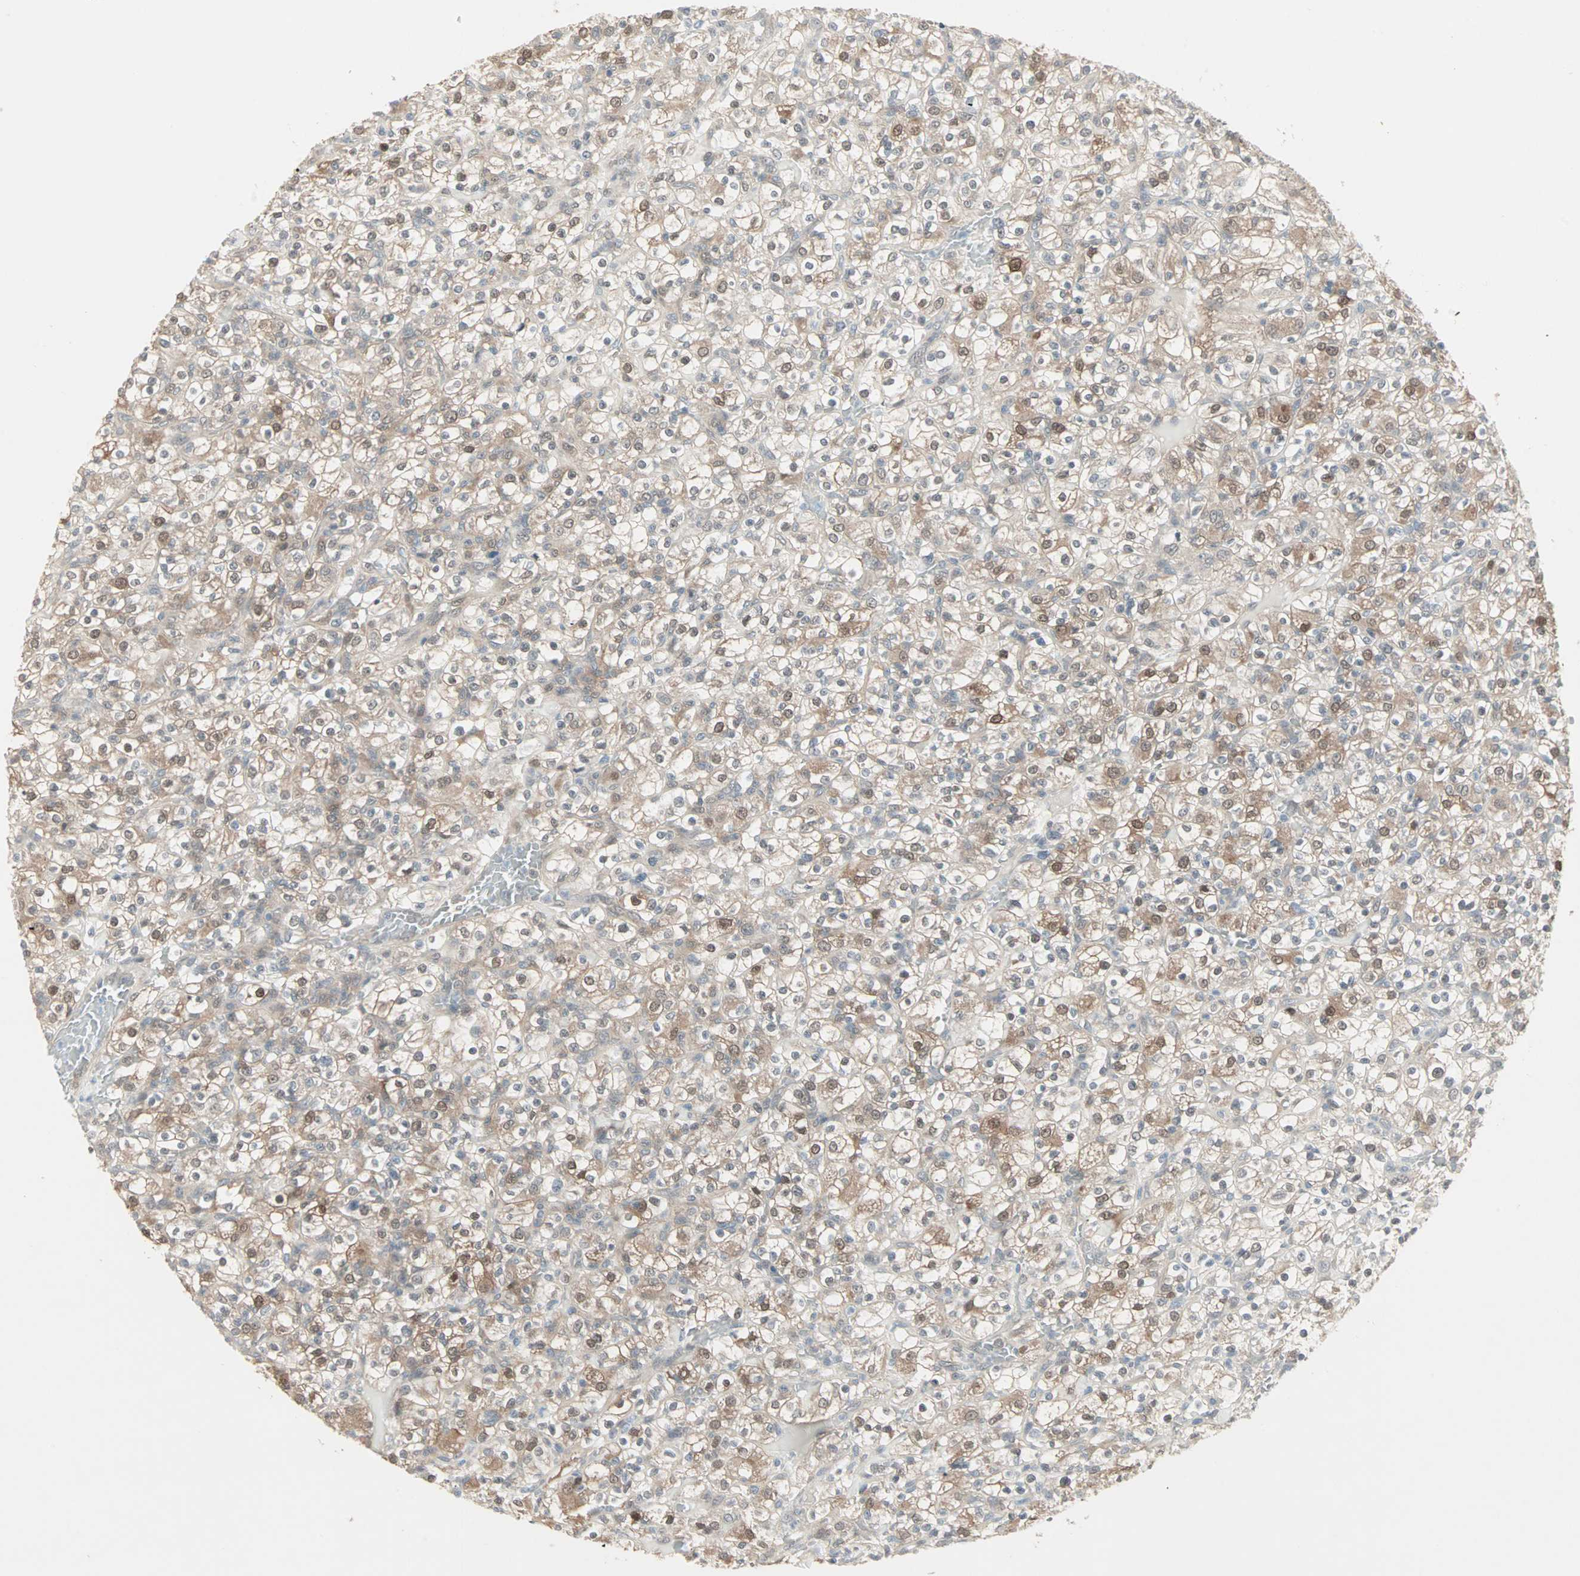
{"staining": {"intensity": "moderate", "quantity": "25%-75%", "location": "cytoplasmic/membranous,nuclear"}, "tissue": "renal cancer", "cell_type": "Tumor cells", "image_type": "cancer", "snomed": [{"axis": "morphology", "description": "Normal tissue, NOS"}, {"axis": "morphology", "description": "Adenocarcinoma, NOS"}, {"axis": "topography", "description": "Kidney"}], "caption": "This histopathology image shows immunohistochemistry (IHC) staining of renal cancer, with medium moderate cytoplasmic/membranous and nuclear staining in approximately 25%-75% of tumor cells.", "gene": "PTPA", "patient": {"sex": "female", "age": 72}}